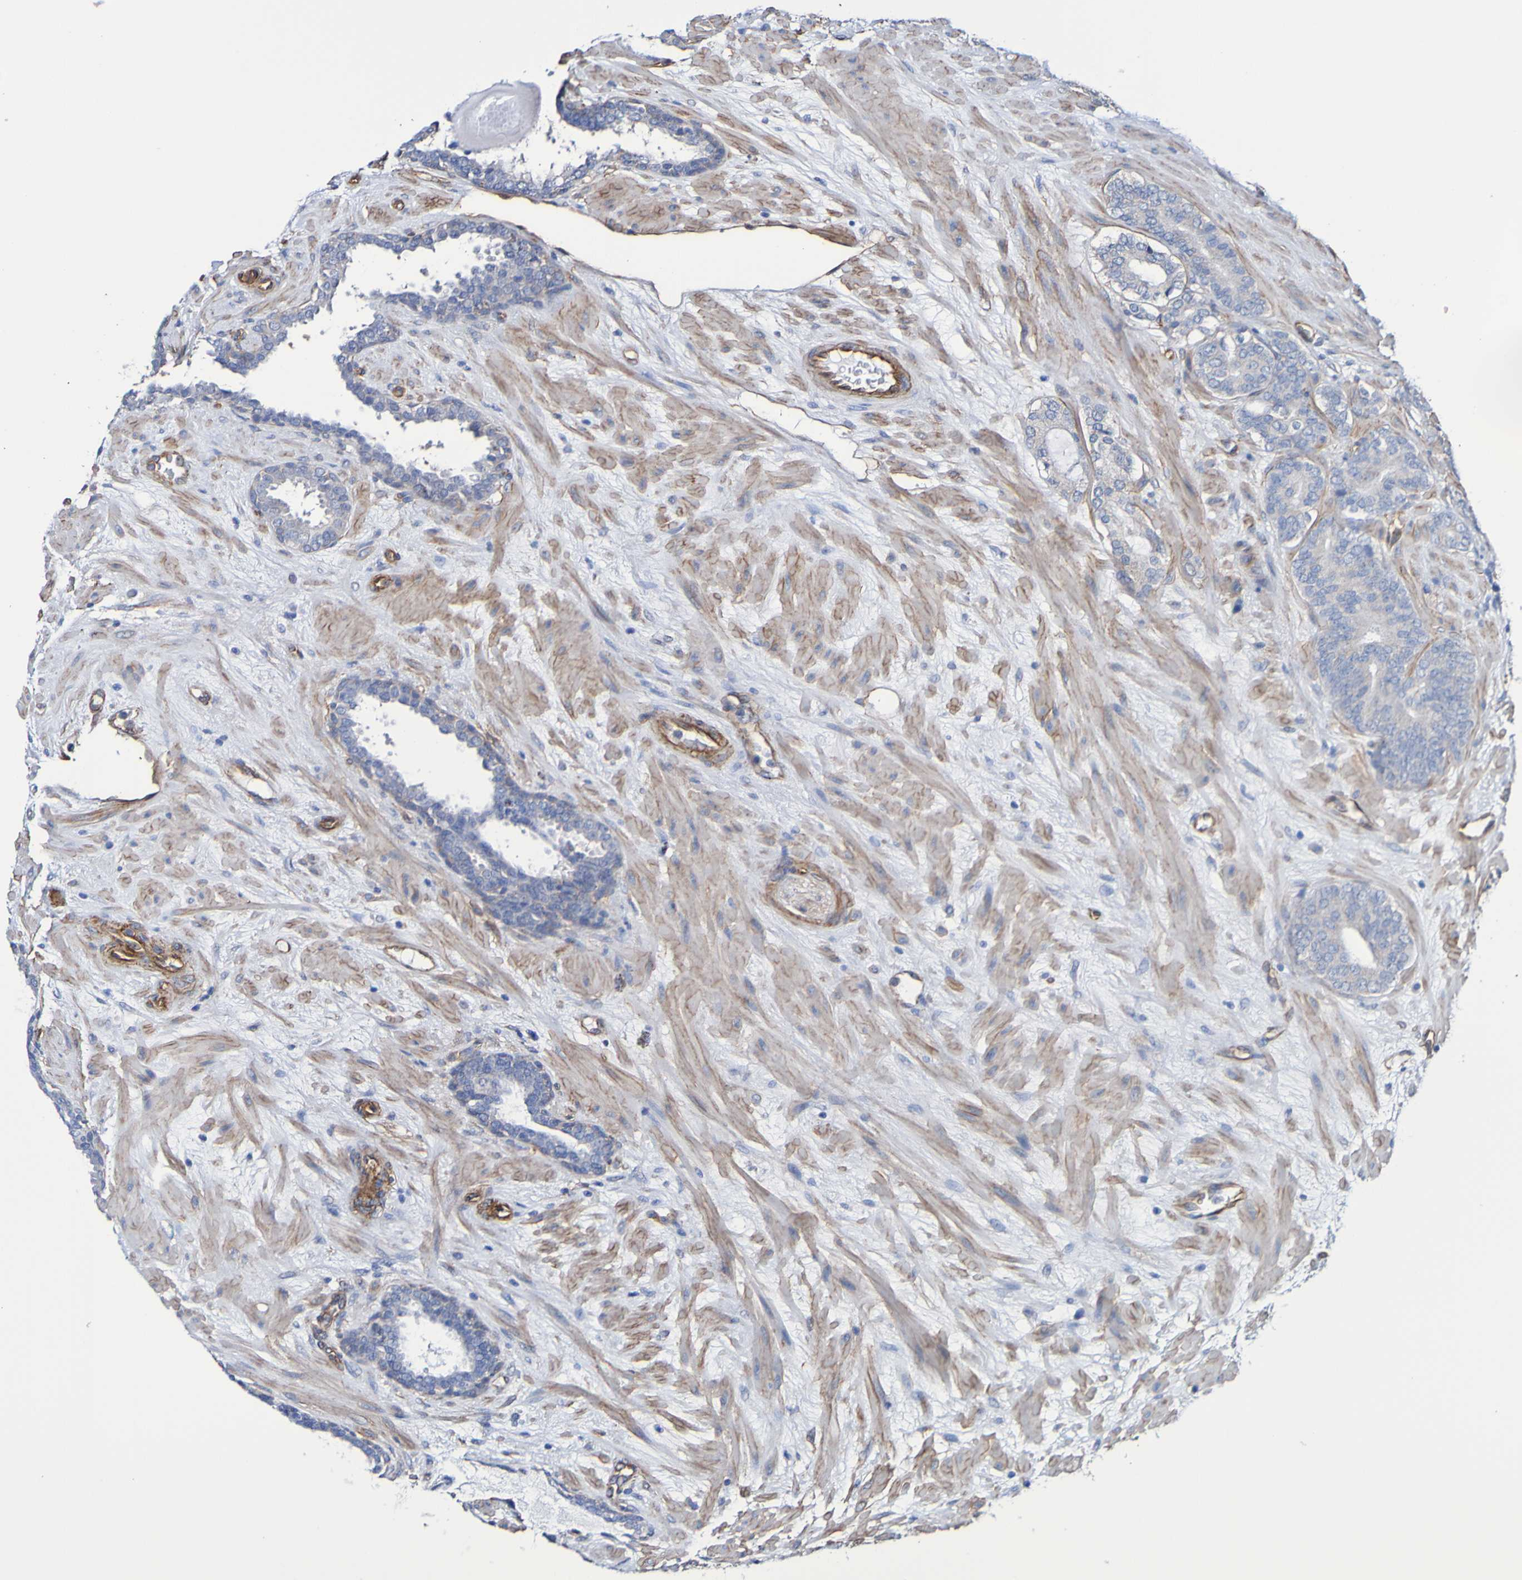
{"staining": {"intensity": "weak", "quantity": "<25%", "location": "cytoplasmic/membranous"}, "tissue": "prostate cancer", "cell_type": "Tumor cells", "image_type": "cancer", "snomed": [{"axis": "morphology", "description": "Adenocarcinoma, Low grade"}, {"axis": "topography", "description": "Prostate"}], "caption": "Low-grade adenocarcinoma (prostate) was stained to show a protein in brown. There is no significant positivity in tumor cells.", "gene": "ELMOD3", "patient": {"sex": "male", "age": 63}}